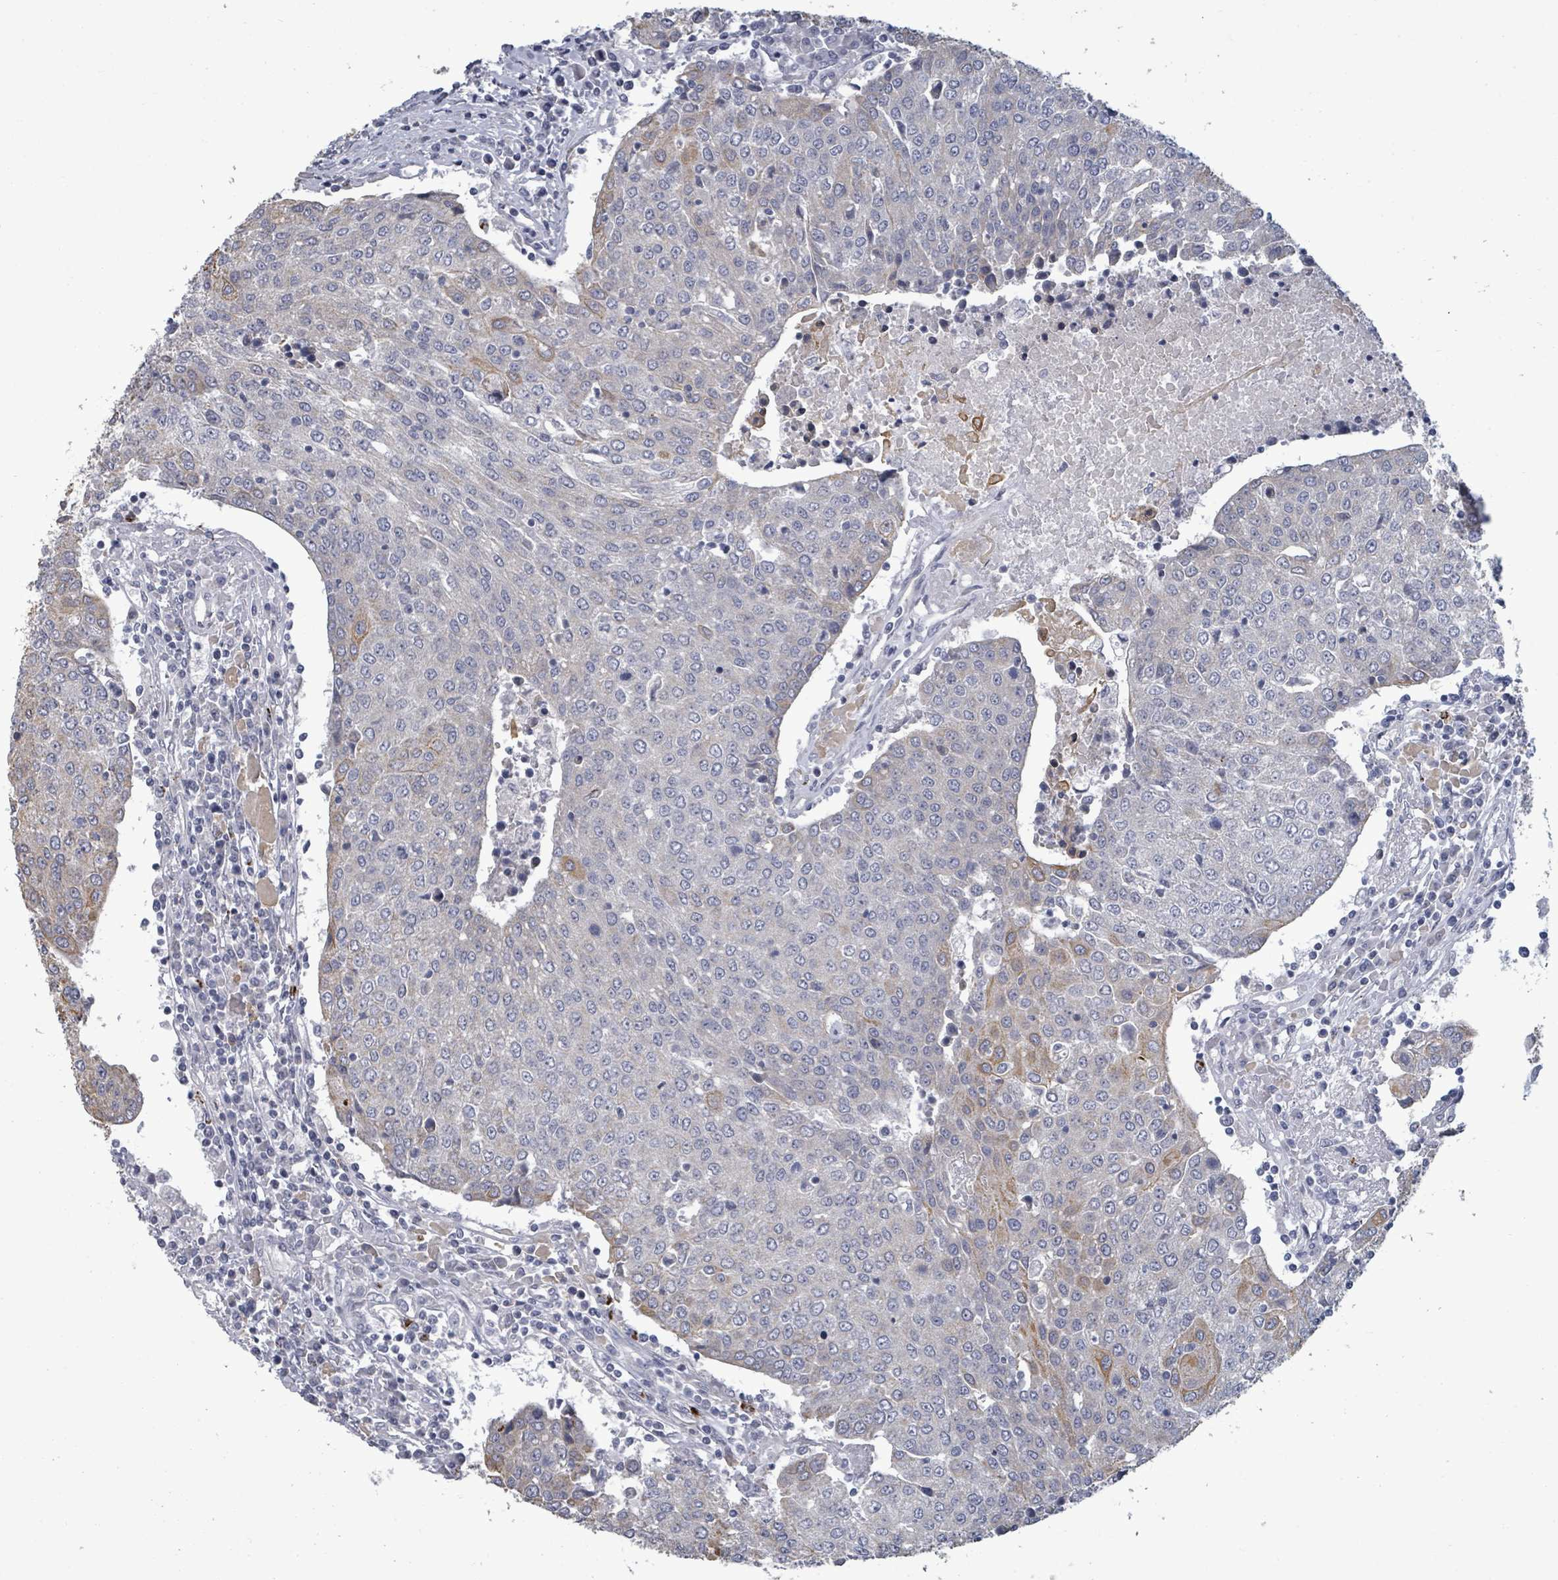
{"staining": {"intensity": "weak", "quantity": "<25%", "location": "cytoplasmic/membranous"}, "tissue": "urothelial cancer", "cell_type": "Tumor cells", "image_type": "cancer", "snomed": [{"axis": "morphology", "description": "Urothelial carcinoma, High grade"}, {"axis": "topography", "description": "Urinary bladder"}], "caption": "Tumor cells show no significant positivity in urothelial cancer. The staining is performed using DAB (3,3'-diaminobenzidine) brown chromogen with nuclei counter-stained in using hematoxylin.", "gene": "ASB12", "patient": {"sex": "female", "age": 85}}